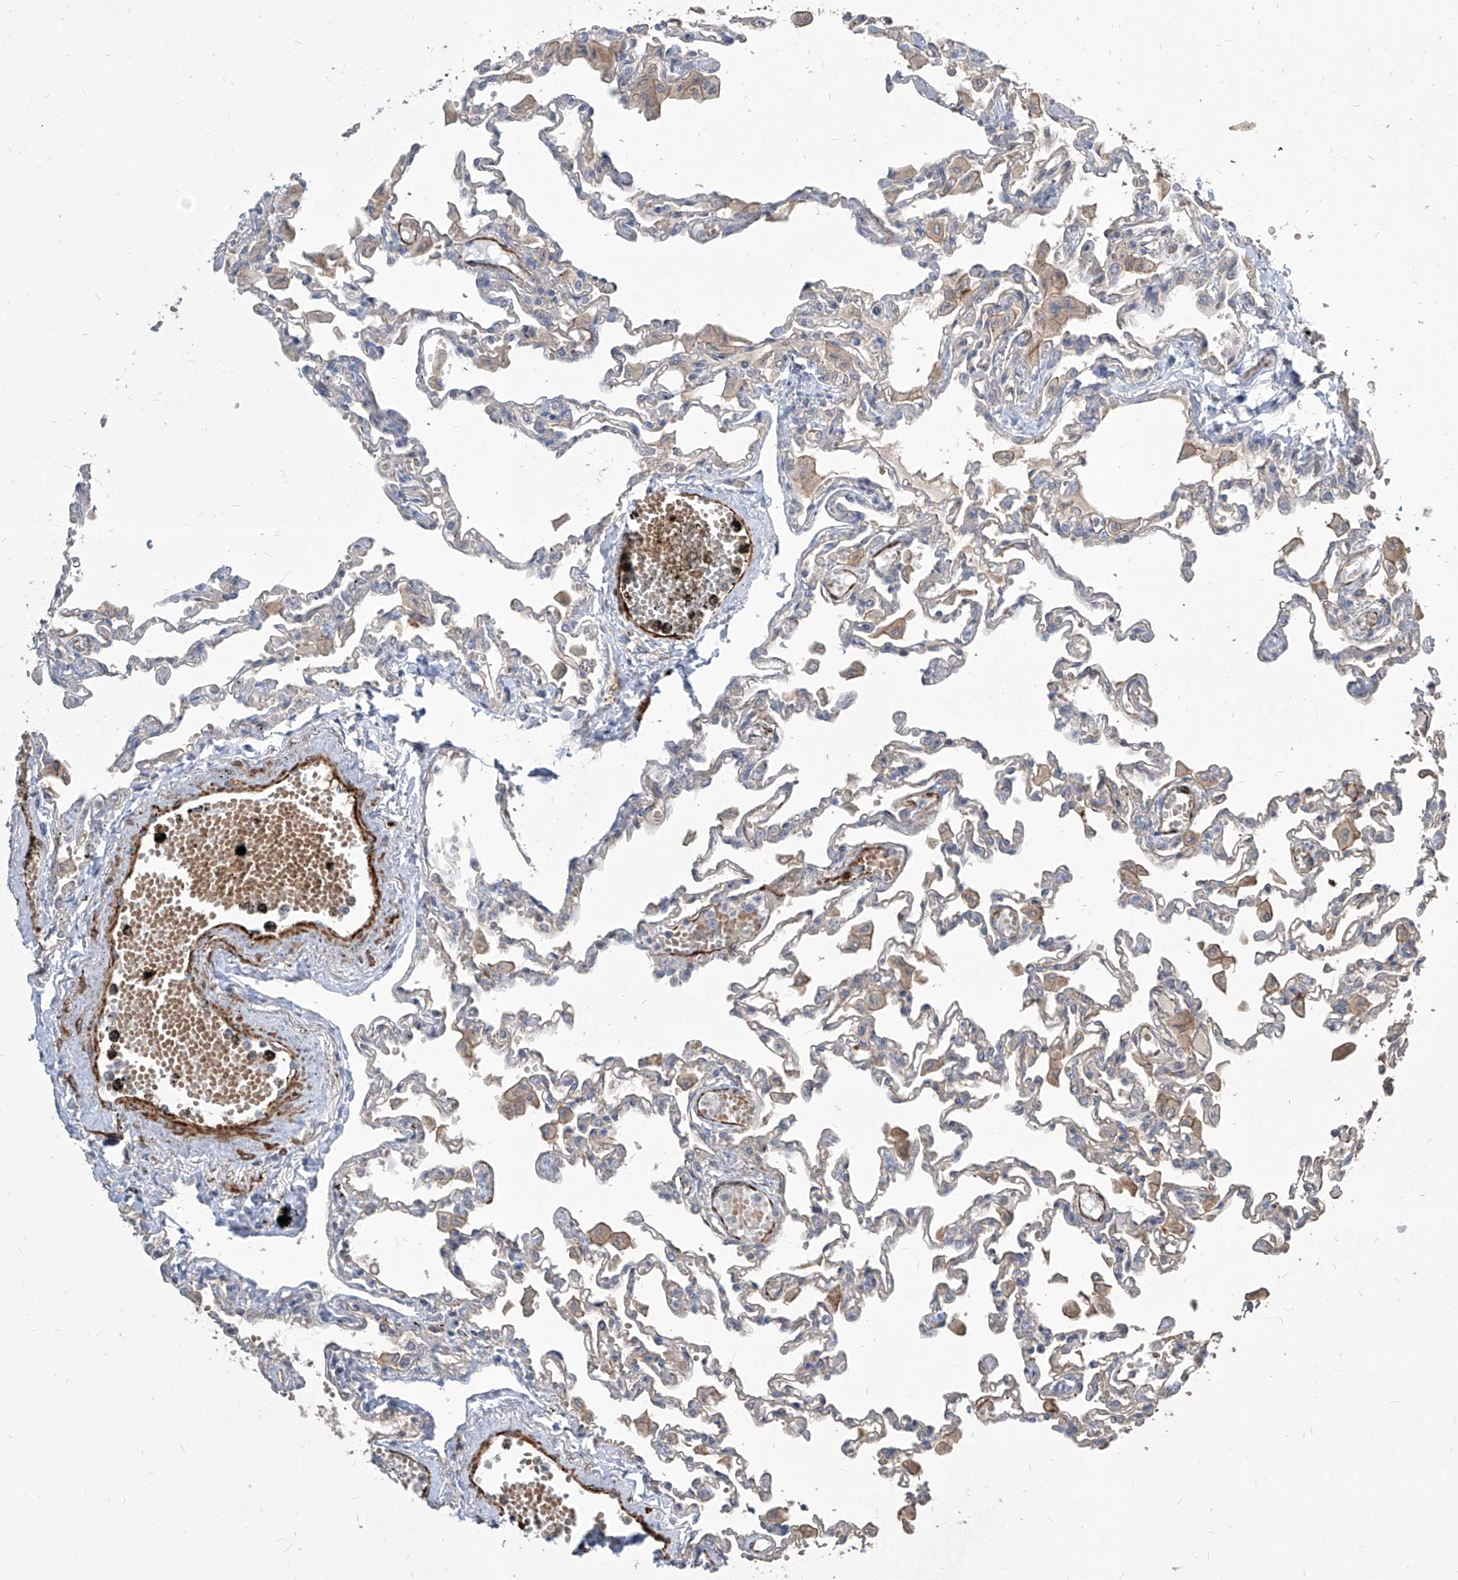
{"staining": {"intensity": "weak", "quantity": "<25%", "location": "cytoplasmic/membranous"}, "tissue": "lung", "cell_type": "Alveolar cells", "image_type": "normal", "snomed": [{"axis": "morphology", "description": "Normal tissue, NOS"}, {"axis": "topography", "description": "Bronchus"}, {"axis": "topography", "description": "Lung"}], "caption": "Immunohistochemistry image of benign lung: human lung stained with DAB displays no significant protein expression in alveolar cells. The staining is performed using DAB (3,3'-diaminobenzidine) brown chromogen with nuclei counter-stained in using hematoxylin.", "gene": "FAM83B", "patient": {"sex": "female", "age": 49}}